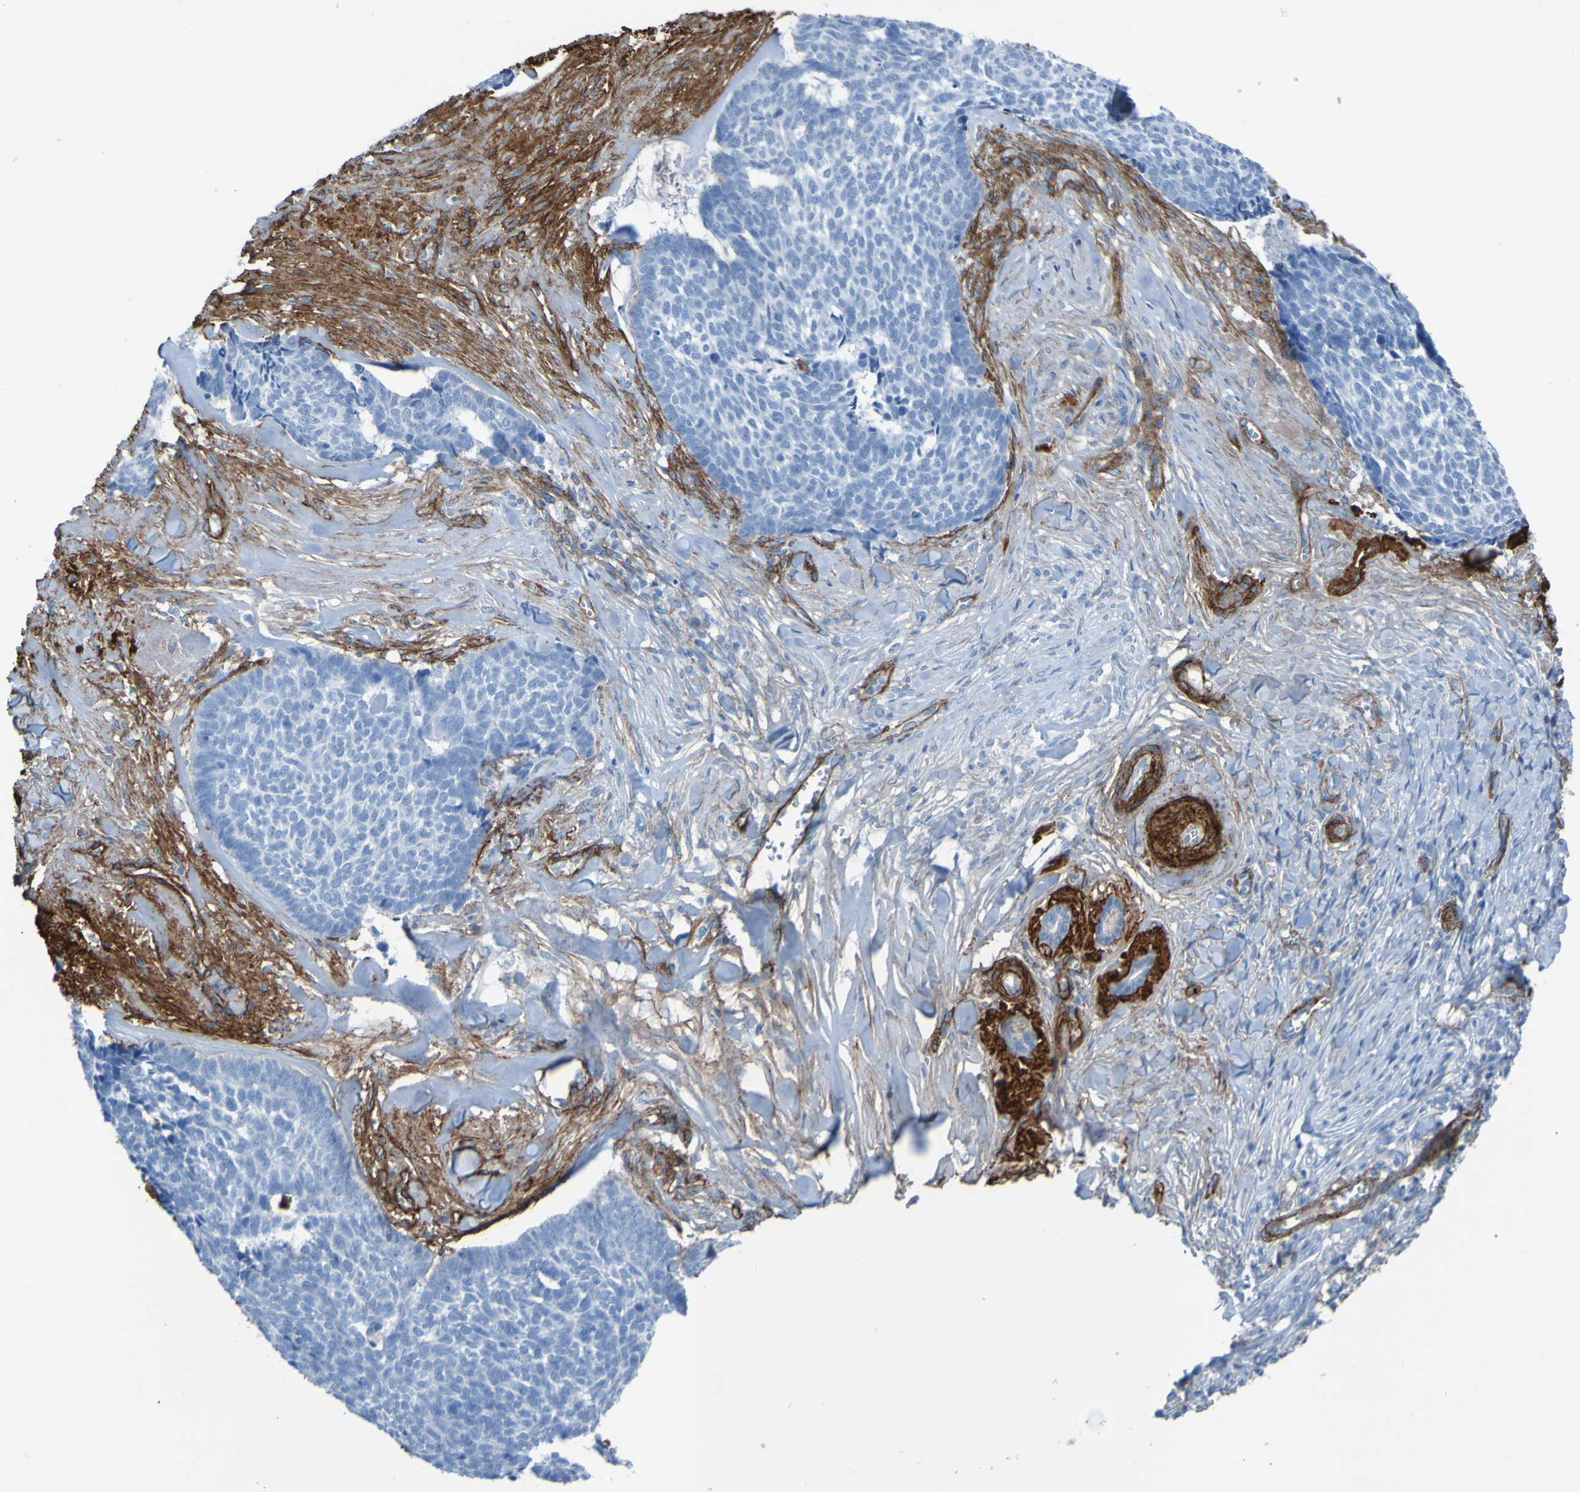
{"staining": {"intensity": "negative", "quantity": "none", "location": "none"}, "tissue": "skin cancer", "cell_type": "Tumor cells", "image_type": "cancer", "snomed": [{"axis": "morphology", "description": "Basal cell carcinoma"}, {"axis": "topography", "description": "Skin"}], "caption": "The photomicrograph displays no significant expression in tumor cells of skin cancer (basal cell carcinoma).", "gene": "COL4A2", "patient": {"sex": "male", "age": 84}}